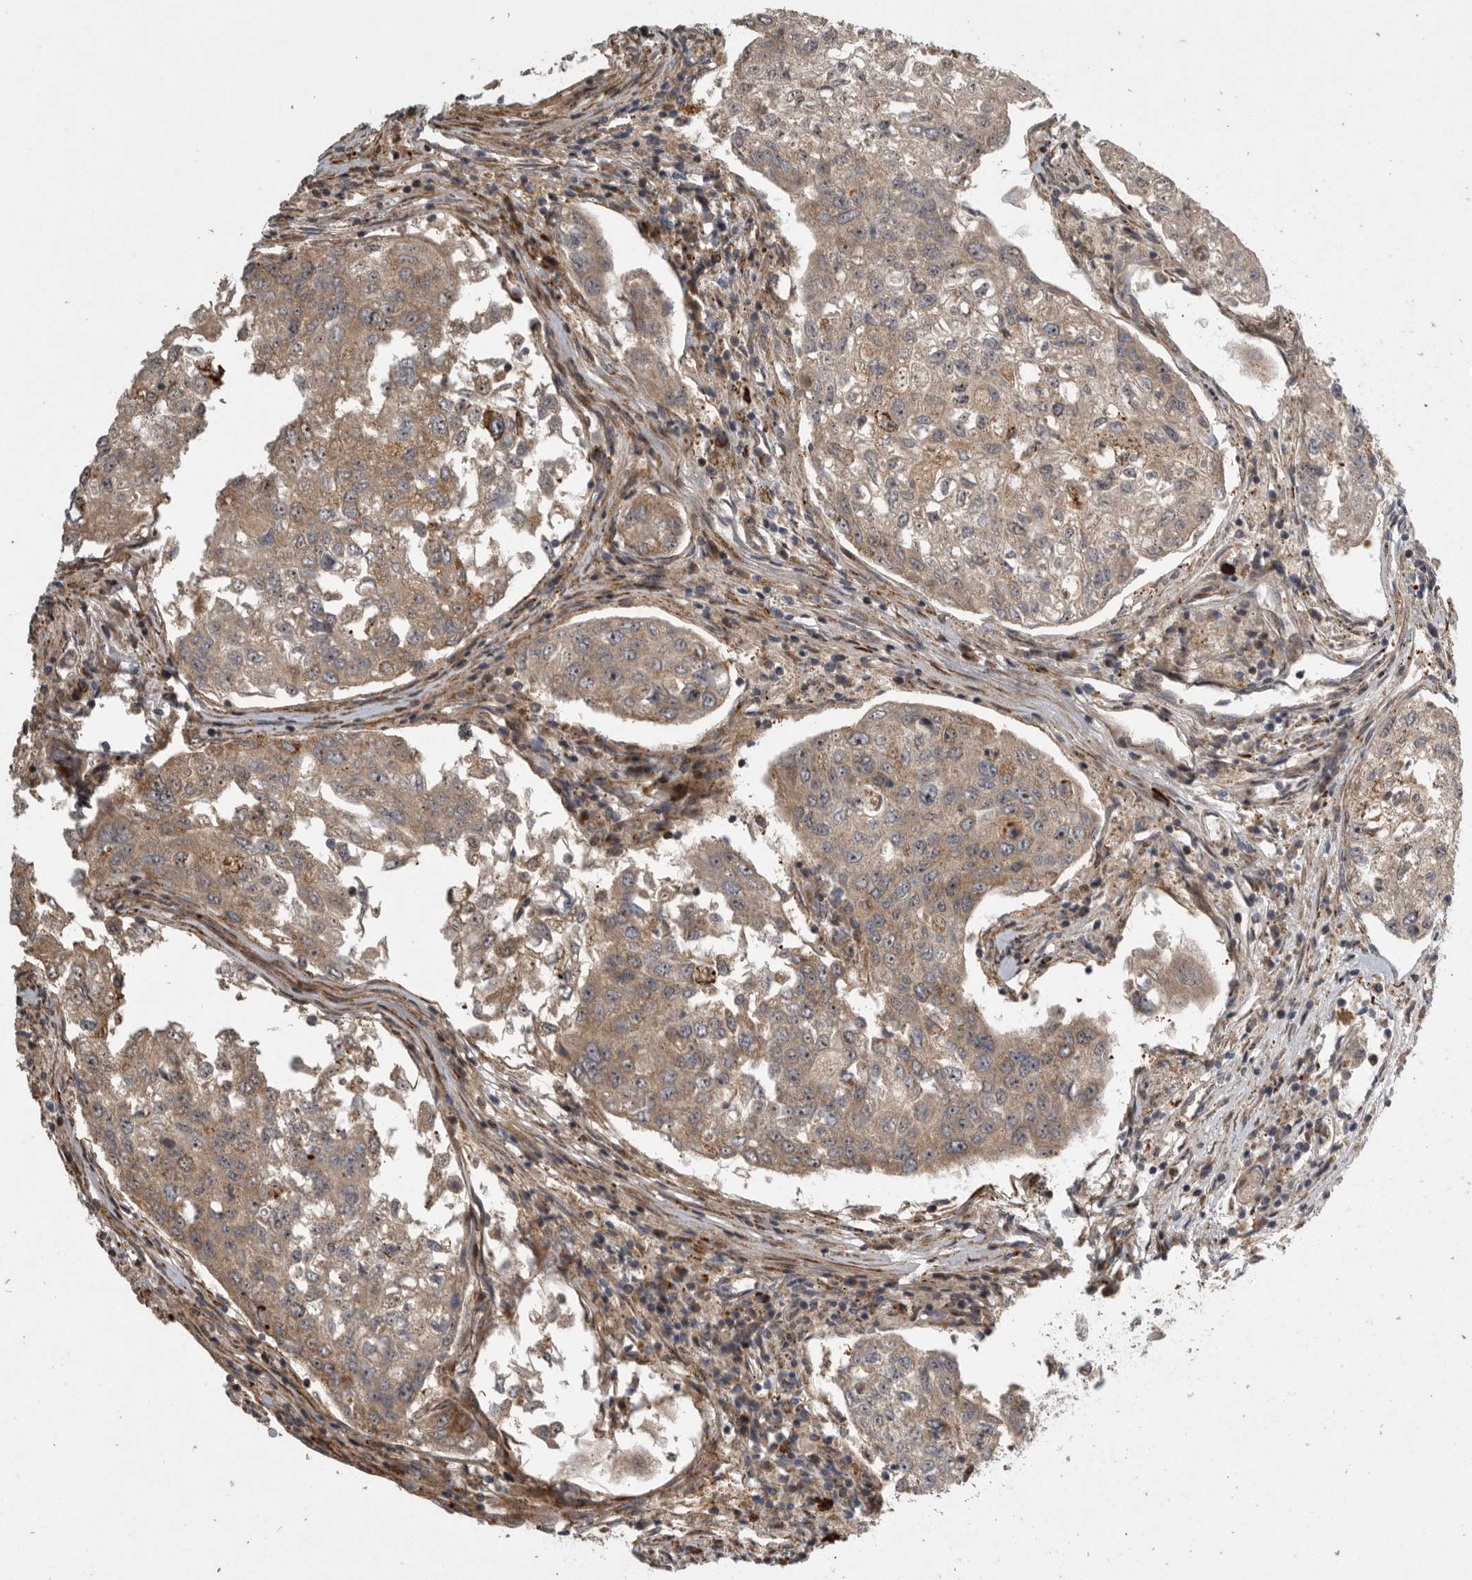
{"staining": {"intensity": "weak", "quantity": ">75%", "location": "cytoplasmic/membranous"}, "tissue": "urothelial cancer", "cell_type": "Tumor cells", "image_type": "cancer", "snomed": [{"axis": "morphology", "description": "Urothelial carcinoma, High grade"}, {"axis": "topography", "description": "Lymph node"}, {"axis": "topography", "description": "Urinary bladder"}], "caption": "A high-resolution photomicrograph shows immunohistochemistry staining of urothelial cancer, which exhibits weak cytoplasmic/membranous staining in approximately >75% of tumor cells.", "gene": "MPDZ", "patient": {"sex": "male", "age": 51}}